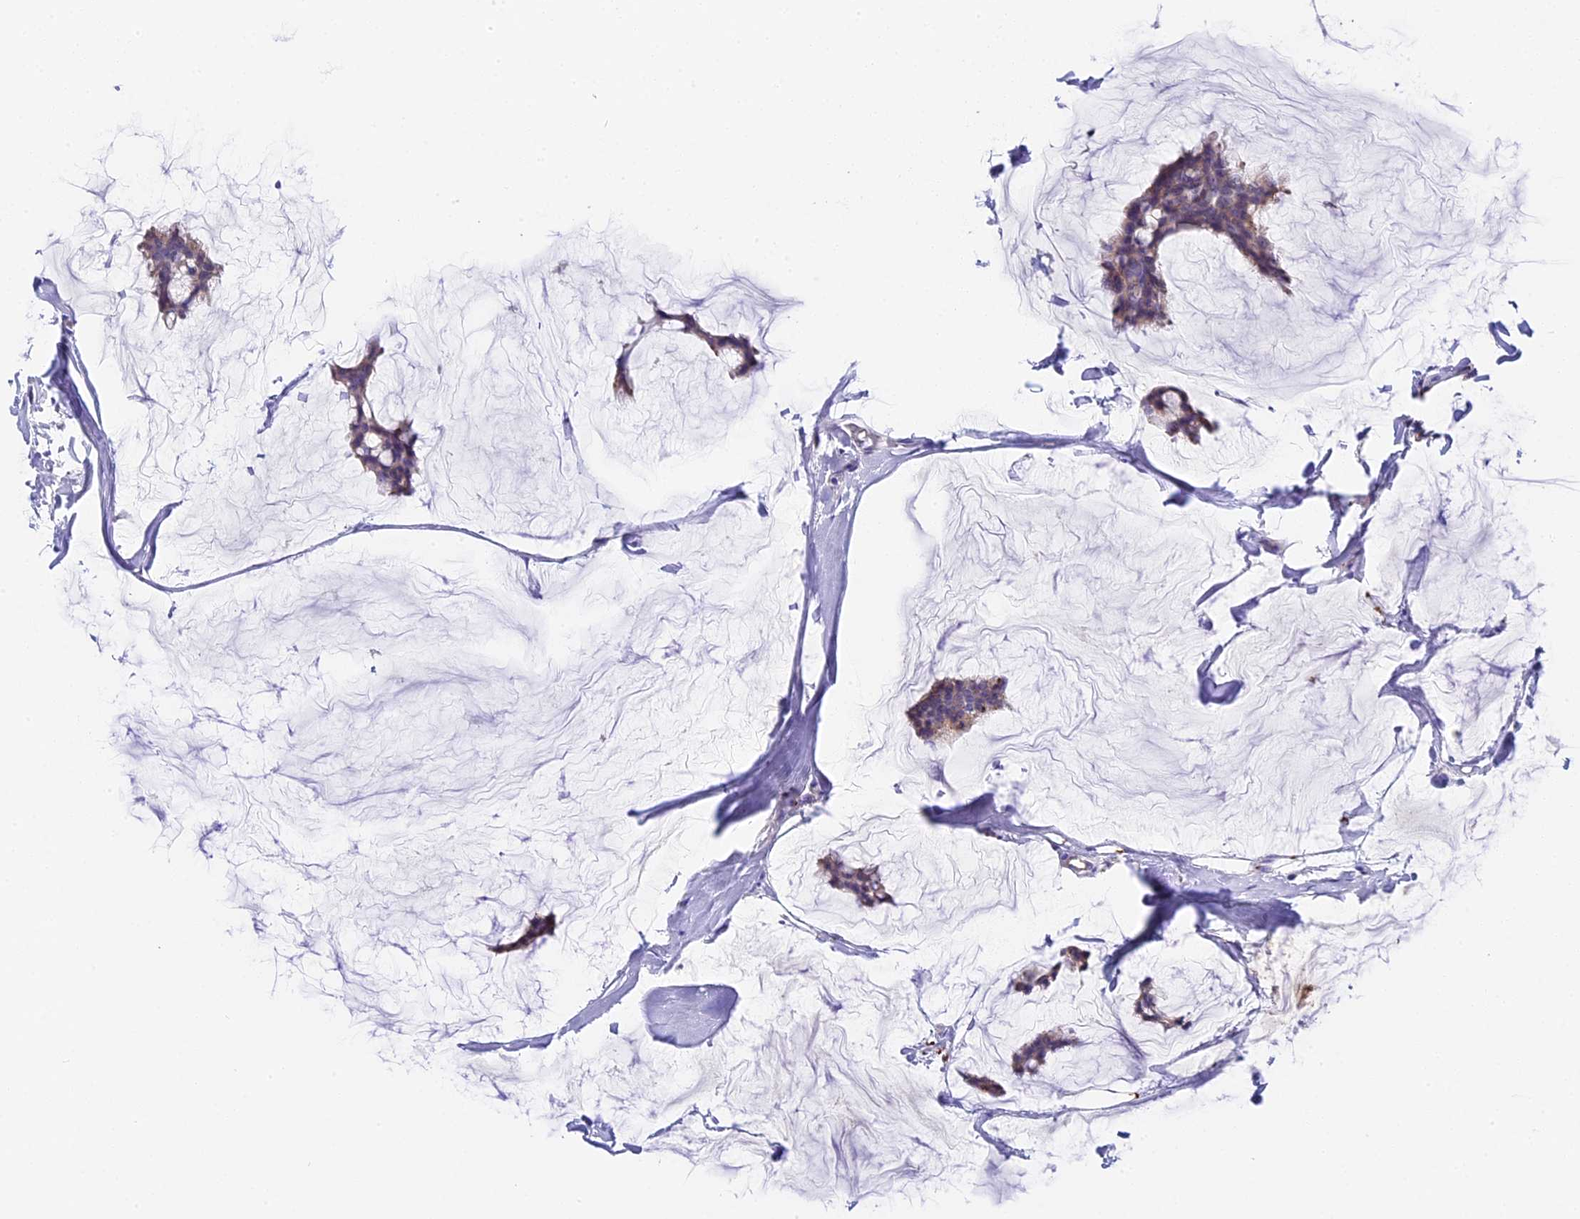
{"staining": {"intensity": "weak", "quantity": "<25%", "location": "cytoplasmic/membranous"}, "tissue": "breast cancer", "cell_type": "Tumor cells", "image_type": "cancer", "snomed": [{"axis": "morphology", "description": "Duct carcinoma"}, {"axis": "topography", "description": "Breast"}], "caption": "Immunohistochemical staining of human invasive ductal carcinoma (breast) demonstrates no significant expression in tumor cells.", "gene": "LYPD6", "patient": {"sex": "female", "age": 93}}